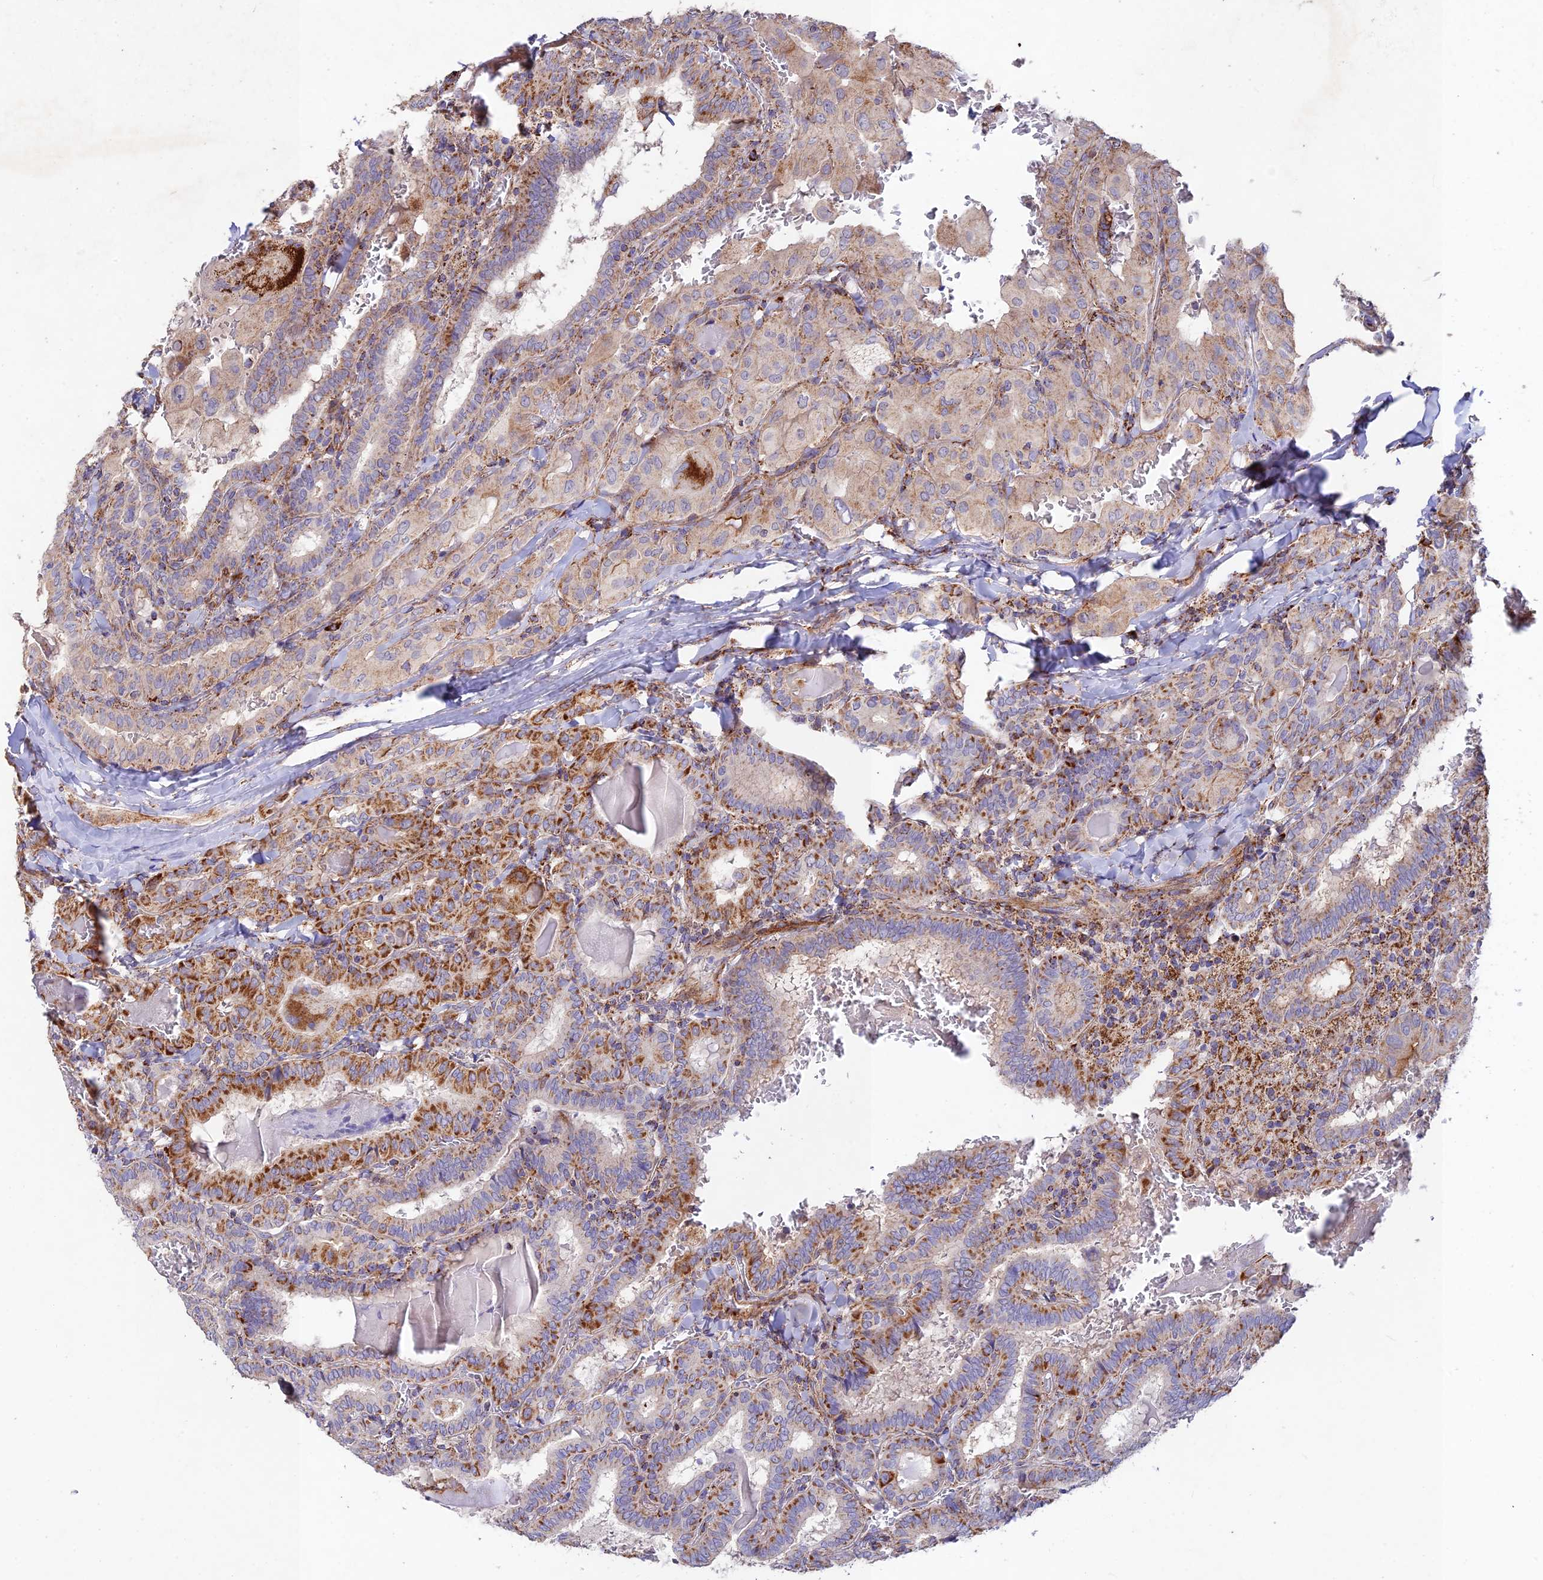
{"staining": {"intensity": "moderate", "quantity": "25%-75%", "location": "cytoplasmic/membranous"}, "tissue": "thyroid cancer", "cell_type": "Tumor cells", "image_type": "cancer", "snomed": [{"axis": "morphology", "description": "Papillary adenocarcinoma, NOS"}, {"axis": "topography", "description": "Thyroid gland"}], "caption": "Immunohistochemical staining of thyroid cancer (papillary adenocarcinoma) demonstrates moderate cytoplasmic/membranous protein expression in approximately 25%-75% of tumor cells.", "gene": "KHDC3L", "patient": {"sex": "female", "age": 72}}